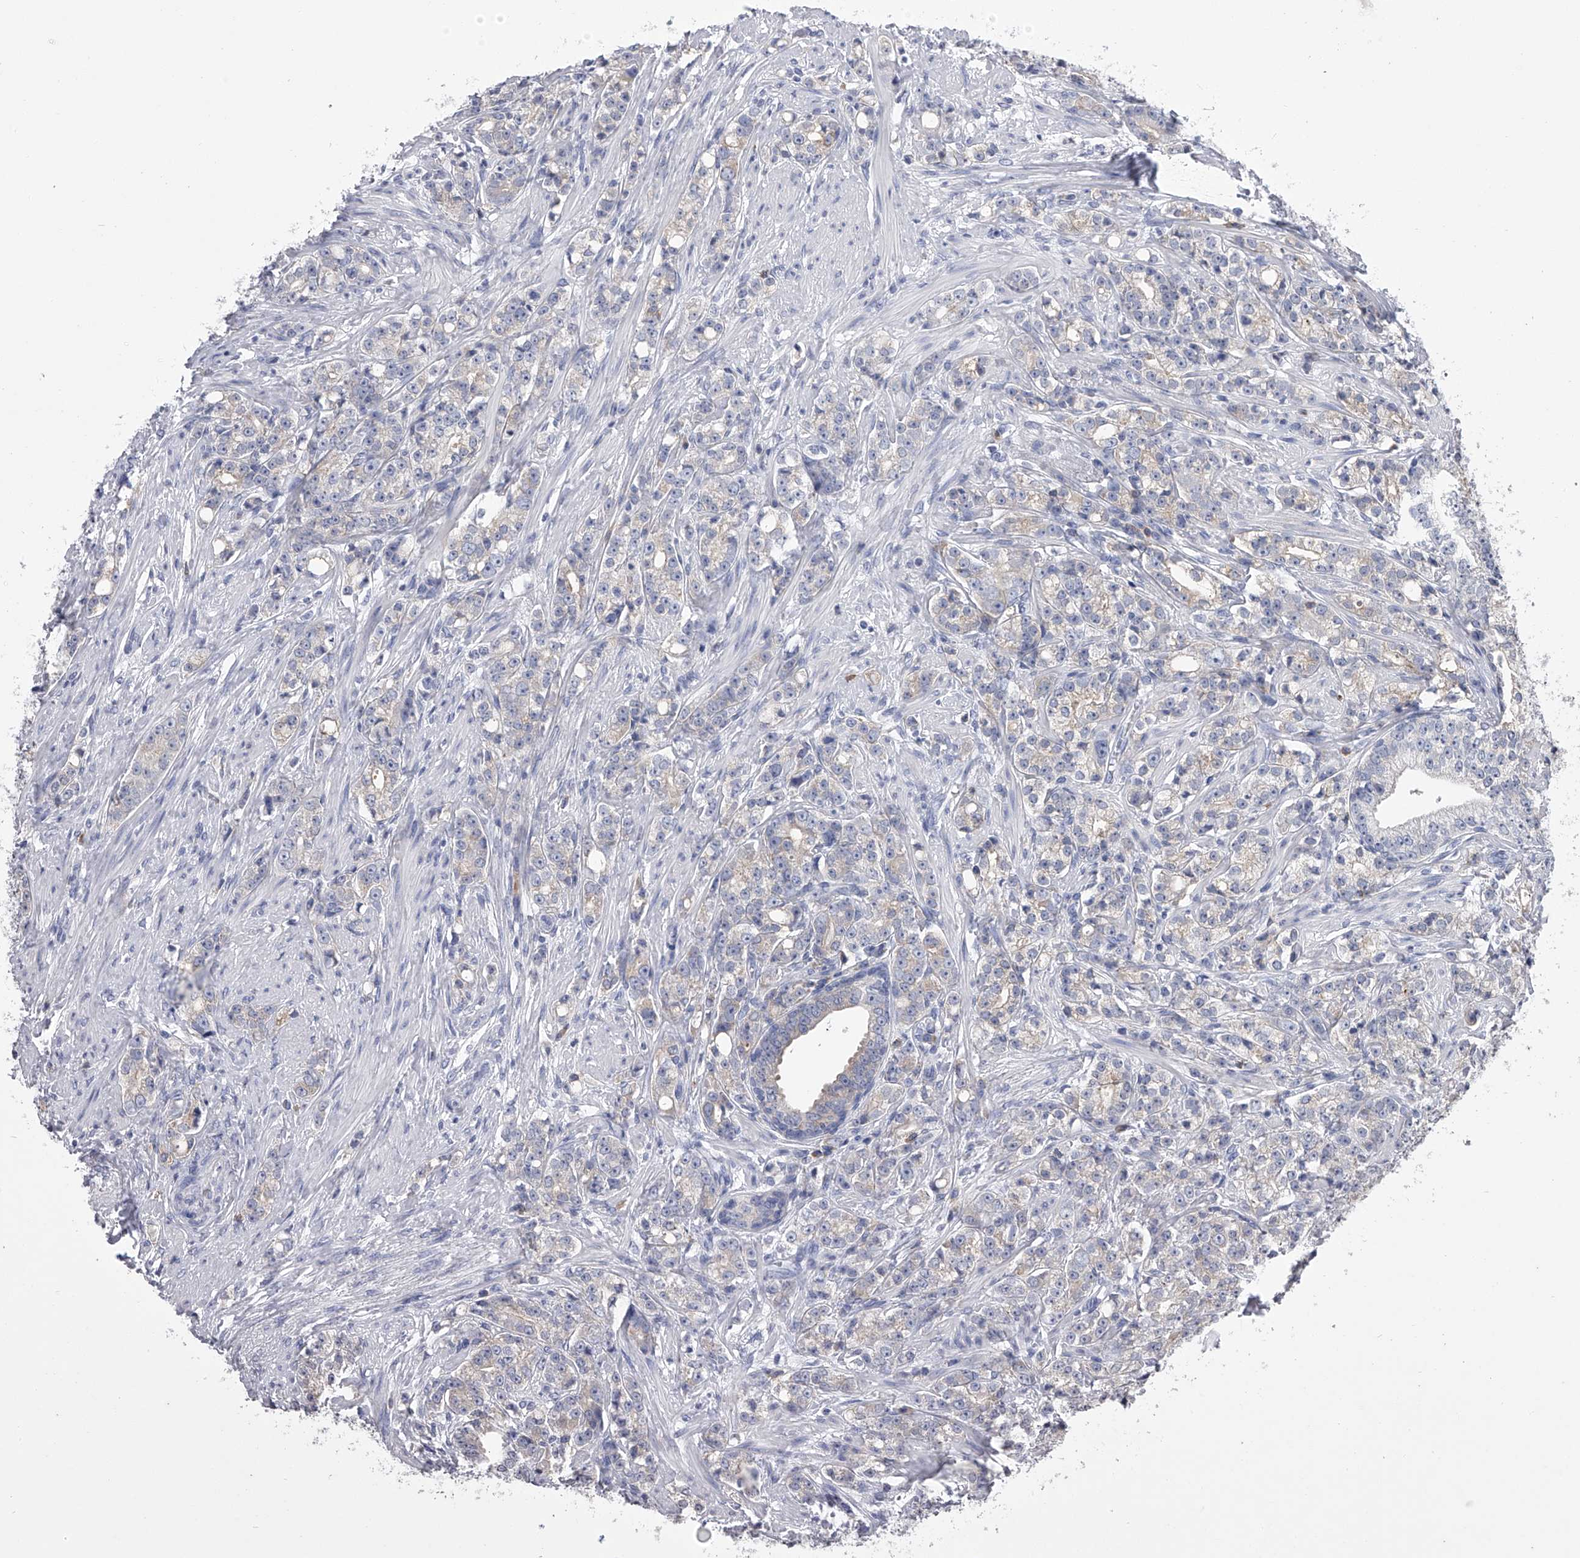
{"staining": {"intensity": "moderate", "quantity": "<25%", "location": "cytoplasmic/membranous"}, "tissue": "prostate cancer", "cell_type": "Tumor cells", "image_type": "cancer", "snomed": [{"axis": "morphology", "description": "Adenocarcinoma, High grade"}, {"axis": "topography", "description": "Prostate"}], "caption": "Immunohistochemical staining of human high-grade adenocarcinoma (prostate) exhibits low levels of moderate cytoplasmic/membranous expression in approximately <25% of tumor cells.", "gene": "TASP1", "patient": {"sex": "male", "age": 69}}